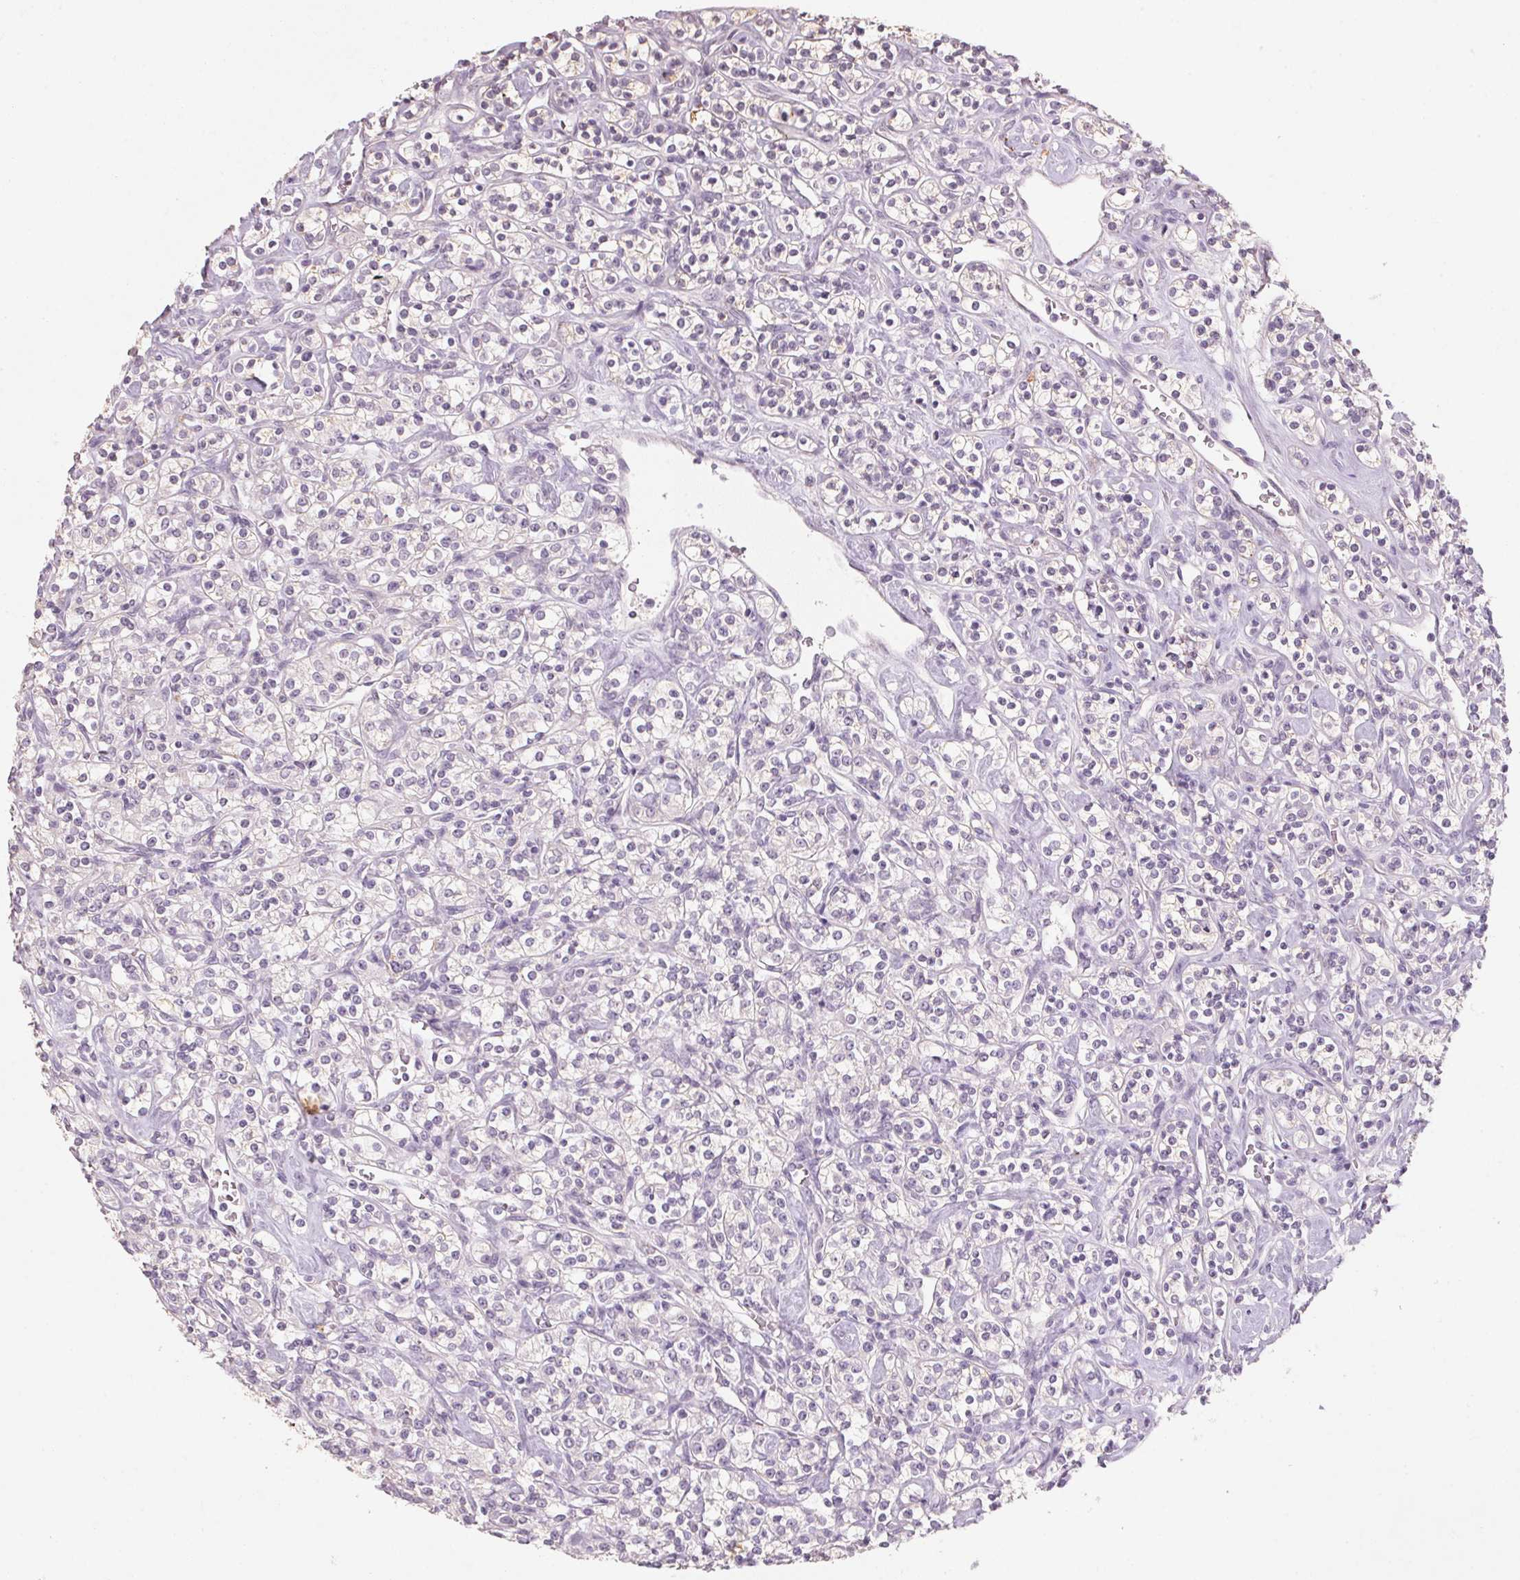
{"staining": {"intensity": "negative", "quantity": "none", "location": "none"}, "tissue": "renal cancer", "cell_type": "Tumor cells", "image_type": "cancer", "snomed": [{"axis": "morphology", "description": "Adenocarcinoma, NOS"}, {"axis": "topography", "description": "Kidney"}], "caption": "High magnification brightfield microscopy of renal cancer (adenocarcinoma) stained with DAB (brown) and counterstained with hematoxylin (blue): tumor cells show no significant staining.", "gene": "CXCL5", "patient": {"sex": "male", "age": 77}}